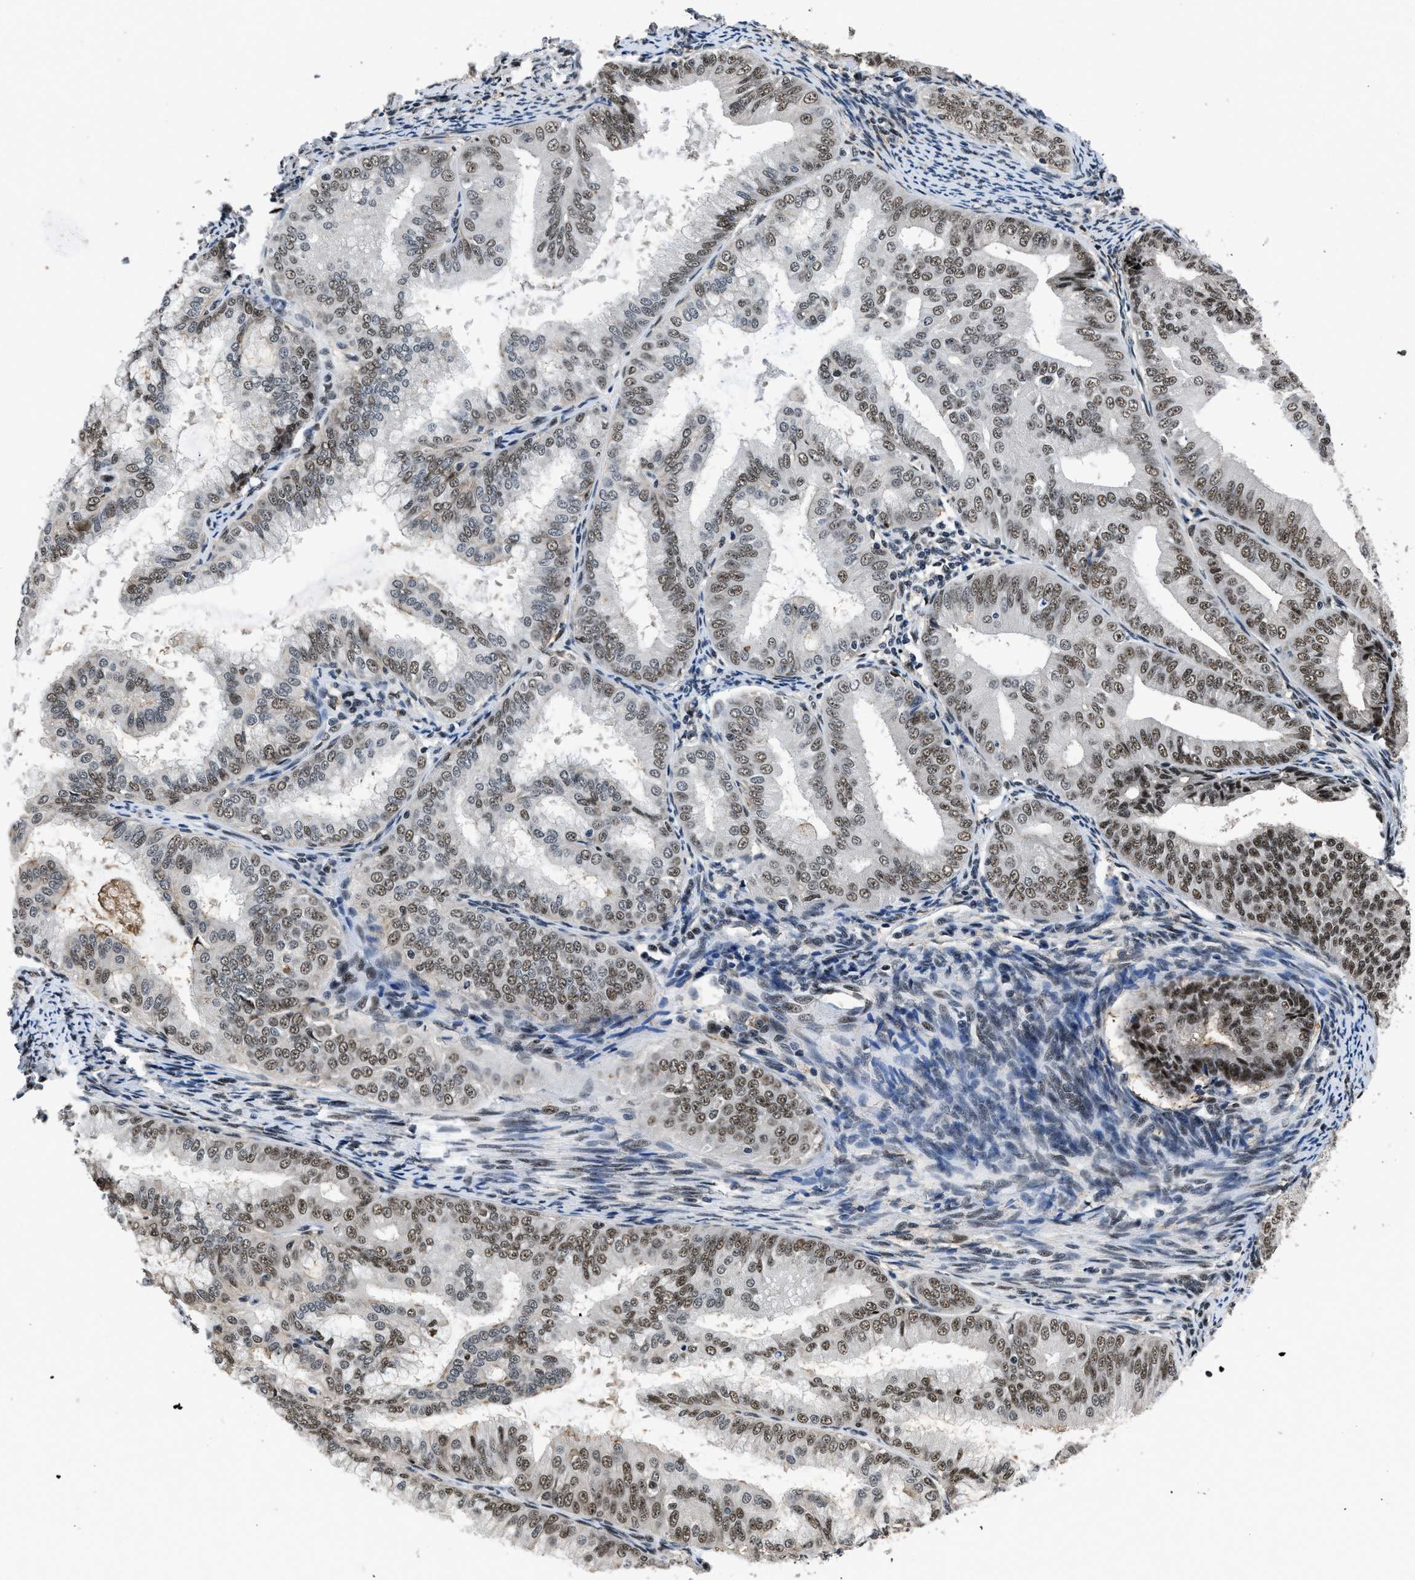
{"staining": {"intensity": "moderate", "quantity": ">75%", "location": "nuclear"}, "tissue": "endometrial cancer", "cell_type": "Tumor cells", "image_type": "cancer", "snomed": [{"axis": "morphology", "description": "Adenocarcinoma, NOS"}, {"axis": "topography", "description": "Endometrium"}], "caption": "Protein staining reveals moderate nuclear positivity in approximately >75% of tumor cells in adenocarcinoma (endometrial). The staining was performed using DAB (3,3'-diaminobenzidine) to visualize the protein expression in brown, while the nuclei were stained in blue with hematoxylin (Magnification: 20x).", "gene": "HNRNPH2", "patient": {"sex": "female", "age": 63}}